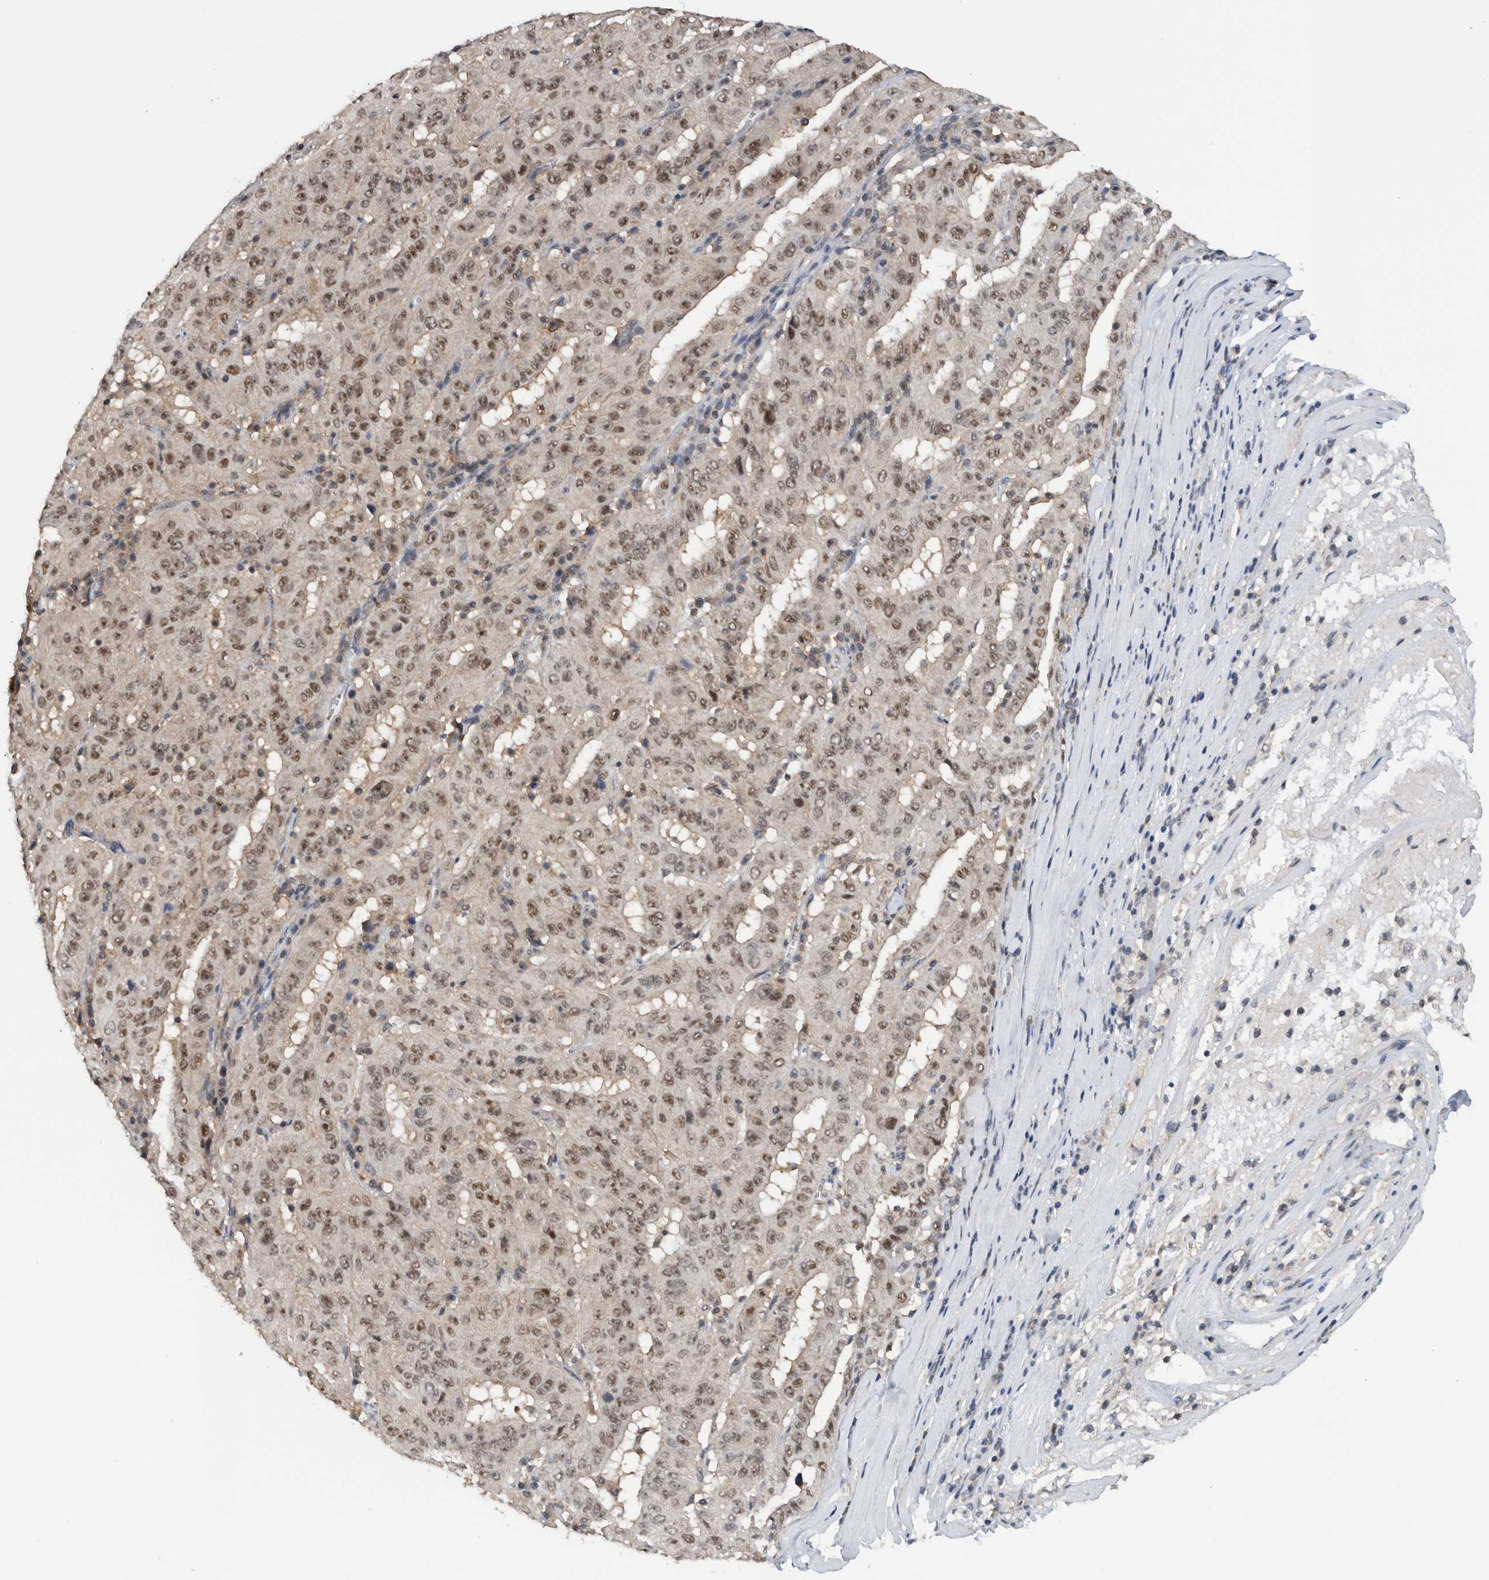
{"staining": {"intensity": "moderate", "quantity": ">75%", "location": "nuclear"}, "tissue": "pancreatic cancer", "cell_type": "Tumor cells", "image_type": "cancer", "snomed": [{"axis": "morphology", "description": "Adenocarcinoma, NOS"}, {"axis": "topography", "description": "Pancreas"}], "caption": "This is a photomicrograph of immunohistochemistry staining of adenocarcinoma (pancreatic), which shows moderate expression in the nuclear of tumor cells.", "gene": "ZNF260", "patient": {"sex": "male", "age": 63}}